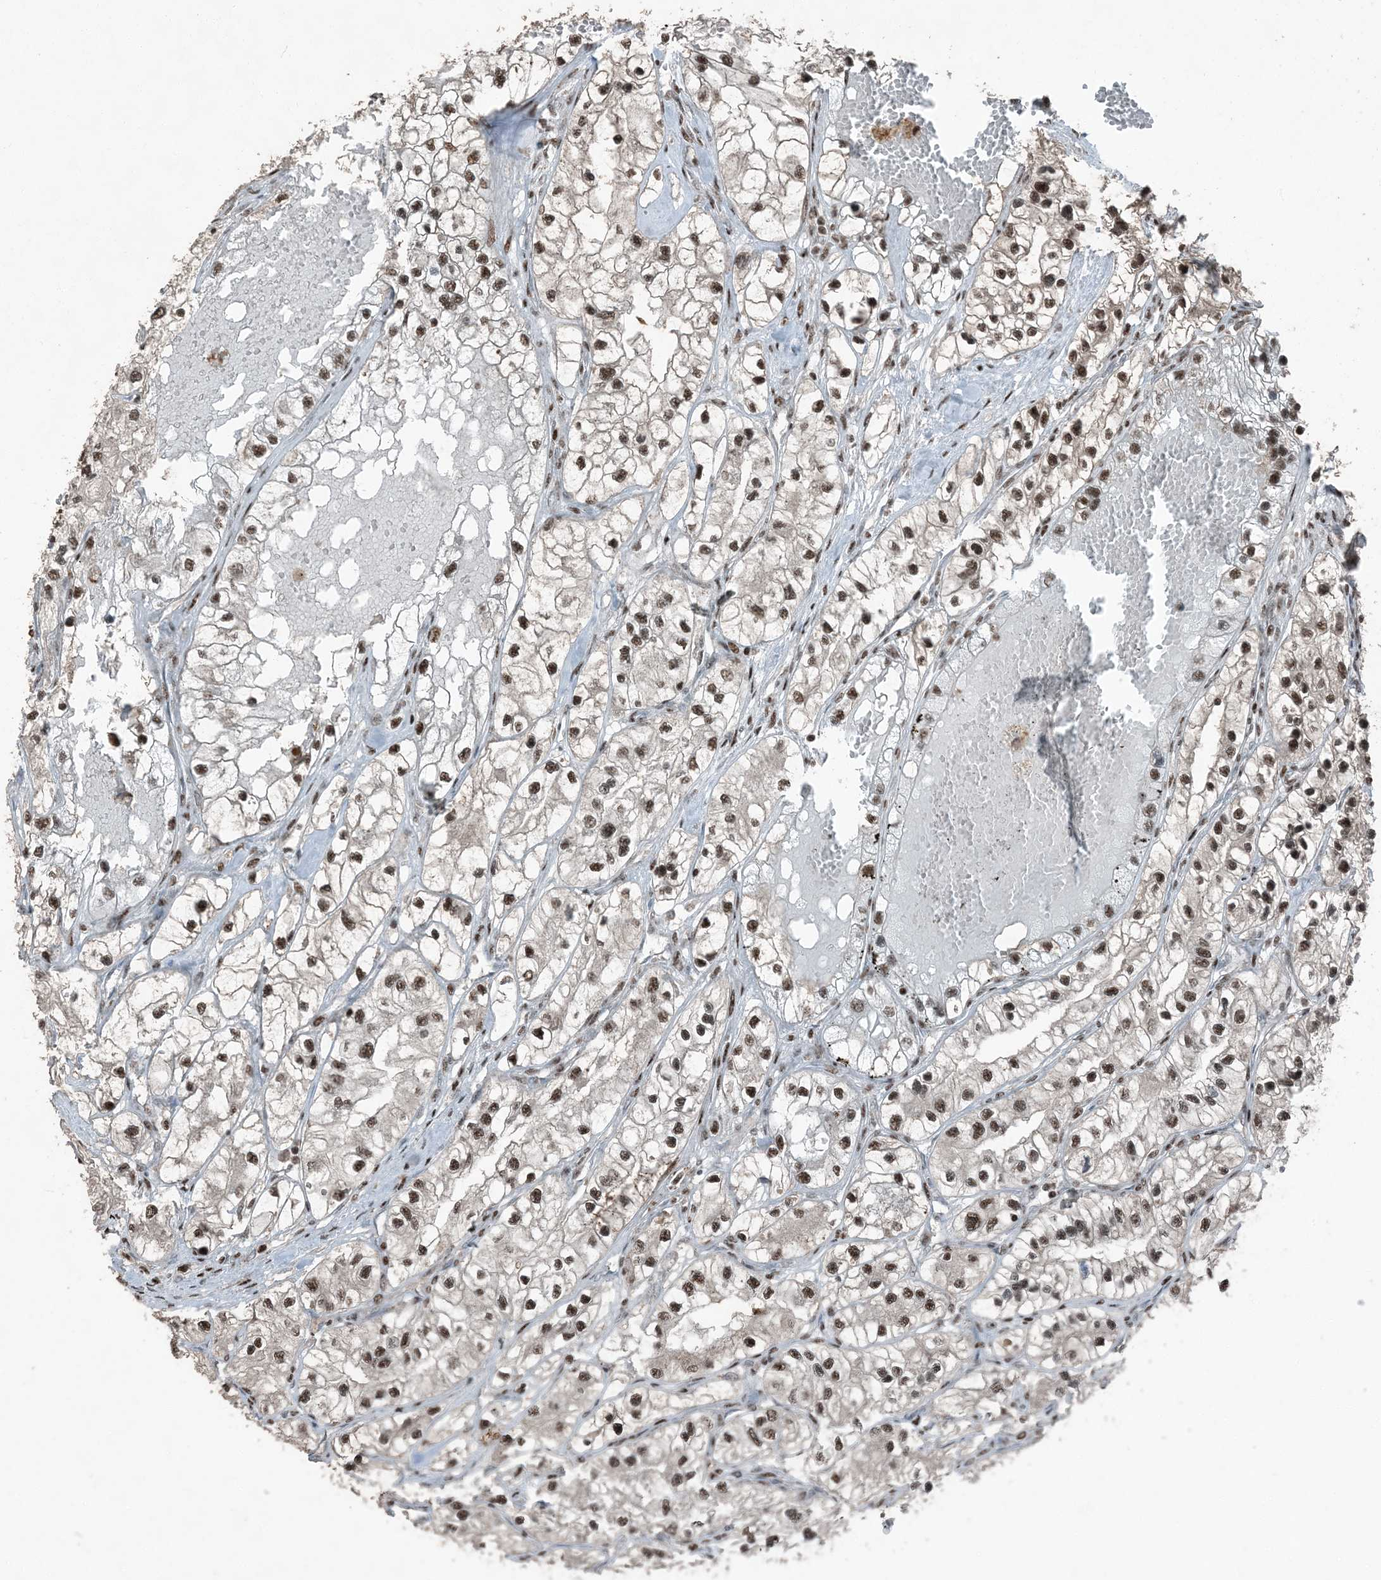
{"staining": {"intensity": "moderate", "quantity": ">75%", "location": "nuclear"}, "tissue": "renal cancer", "cell_type": "Tumor cells", "image_type": "cancer", "snomed": [{"axis": "morphology", "description": "Adenocarcinoma, NOS"}, {"axis": "topography", "description": "Kidney"}], "caption": "Human adenocarcinoma (renal) stained with a protein marker shows moderate staining in tumor cells.", "gene": "TADA2B", "patient": {"sex": "female", "age": 57}}